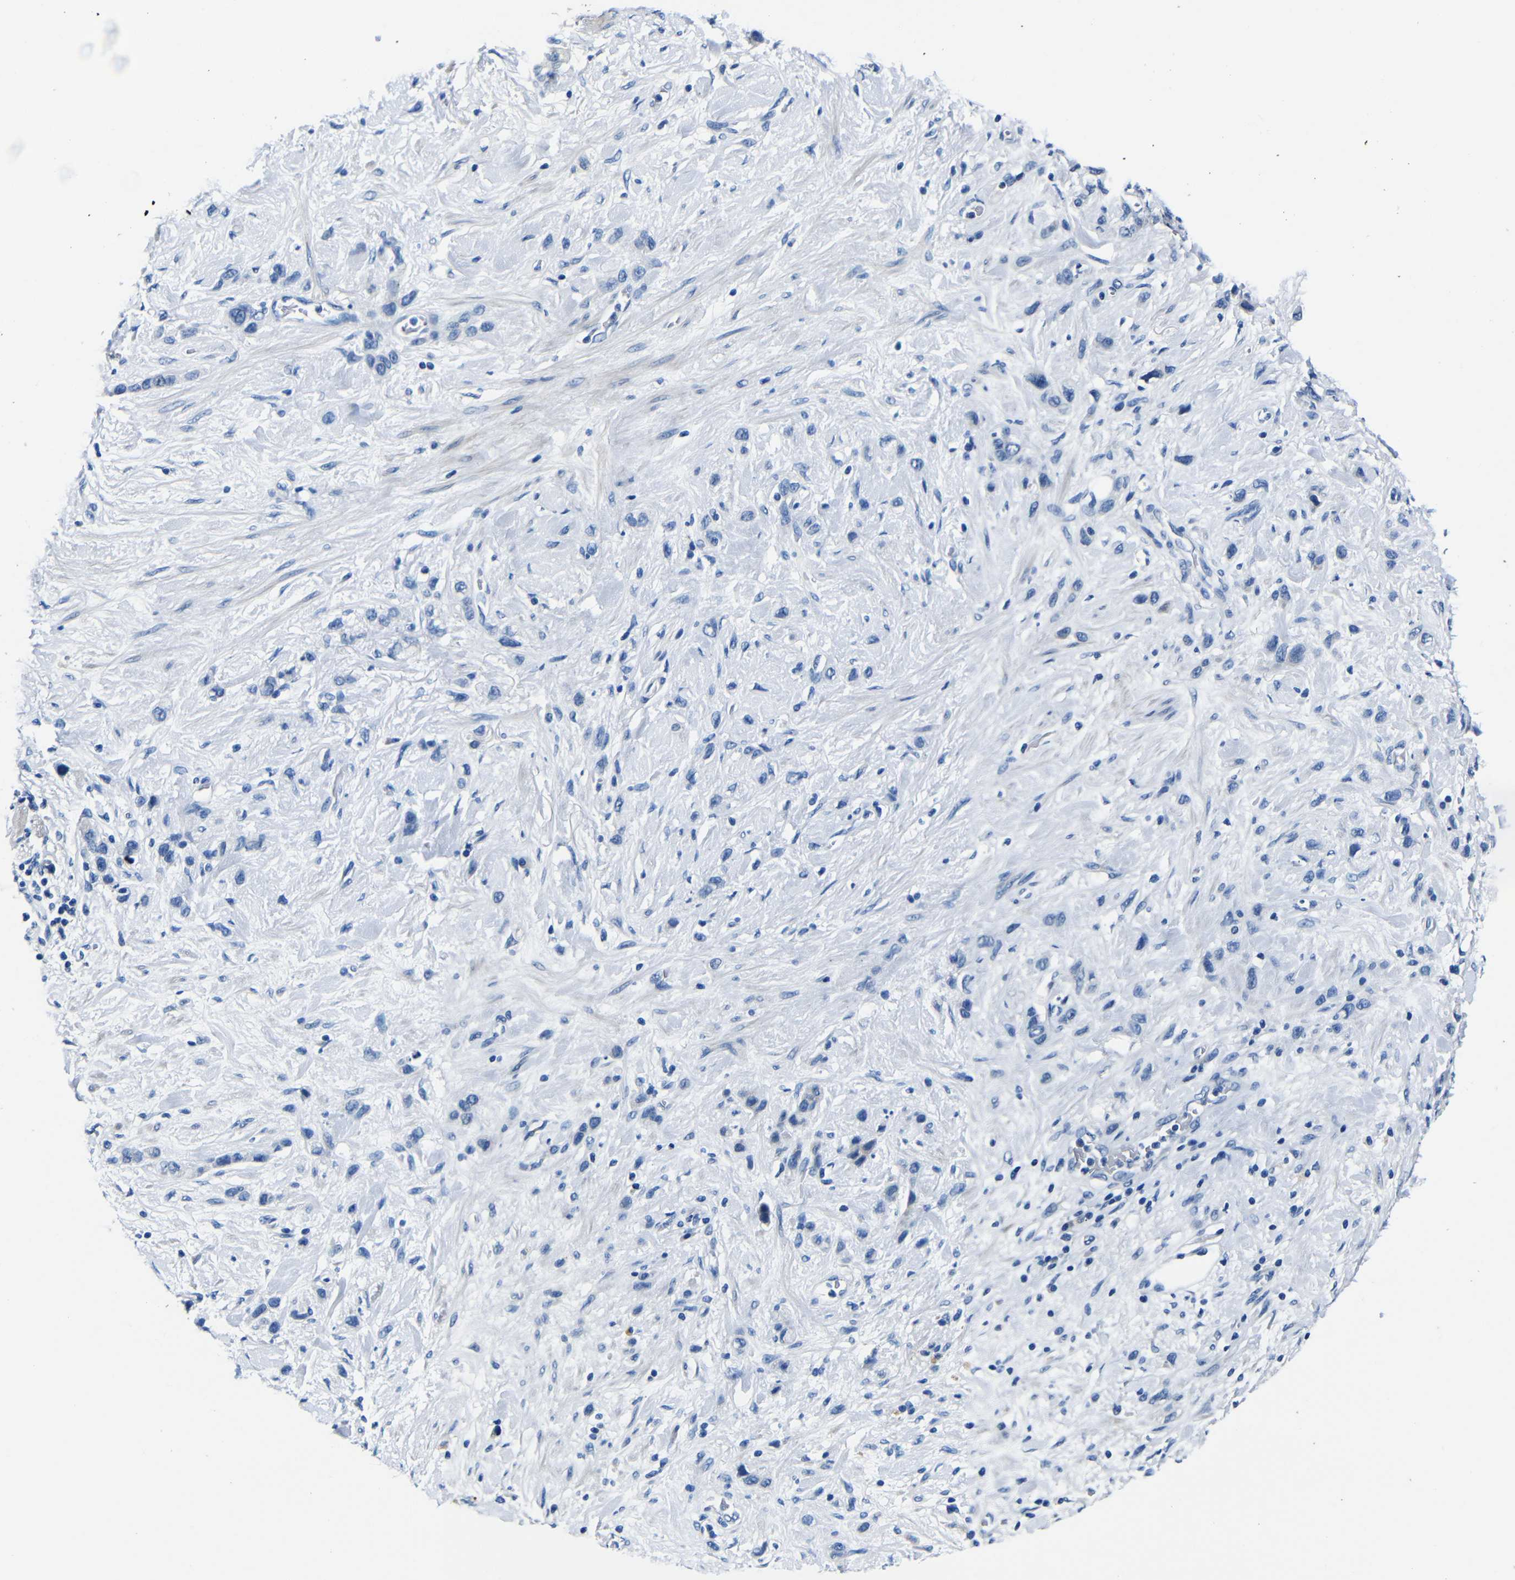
{"staining": {"intensity": "negative", "quantity": "none", "location": "none"}, "tissue": "stomach cancer", "cell_type": "Tumor cells", "image_type": "cancer", "snomed": [{"axis": "morphology", "description": "Adenocarcinoma, NOS"}, {"axis": "morphology", "description": "Adenocarcinoma, High grade"}, {"axis": "topography", "description": "Stomach, upper"}, {"axis": "topography", "description": "Stomach, lower"}], "caption": "Protein analysis of stomach cancer exhibits no significant positivity in tumor cells. (Stains: DAB immunohistochemistry with hematoxylin counter stain, Microscopy: brightfield microscopy at high magnification).", "gene": "TNFAIP1", "patient": {"sex": "female", "age": 65}}